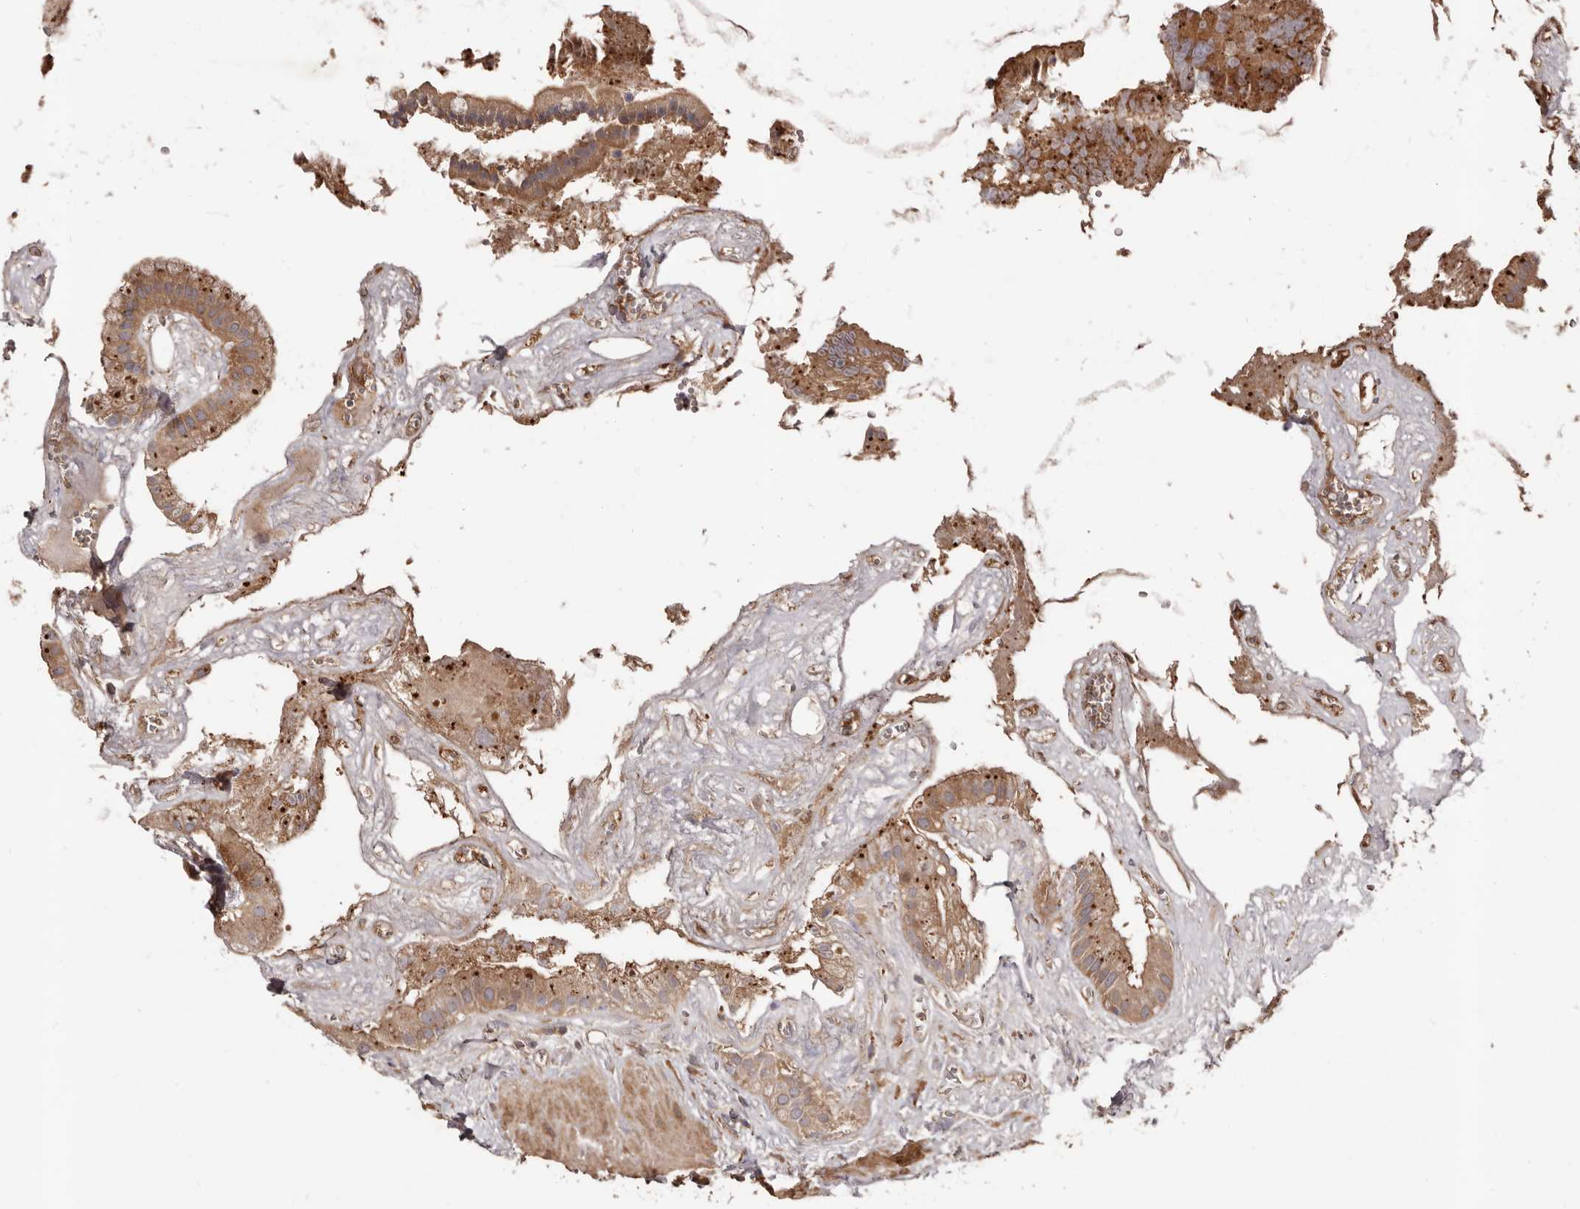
{"staining": {"intensity": "moderate", "quantity": ">75%", "location": "cytoplasmic/membranous"}, "tissue": "gallbladder", "cell_type": "Glandular cells", "image_type": "normal", "snomed": [{"axis": "morphology", "description": "Normal tissue, NOS"}, {"axis": "topography", "description": "Gallbladder"}], "caption": "Protein staining of benign gallbladder displays moderate cytoplasmic/membranous expression in approximately >75% of glandular cells. (Brightfield microscopy of DAB IHC at high magnification).", "gene": "GTPBP1", "patient": {"sex": "male", "age": 55}}